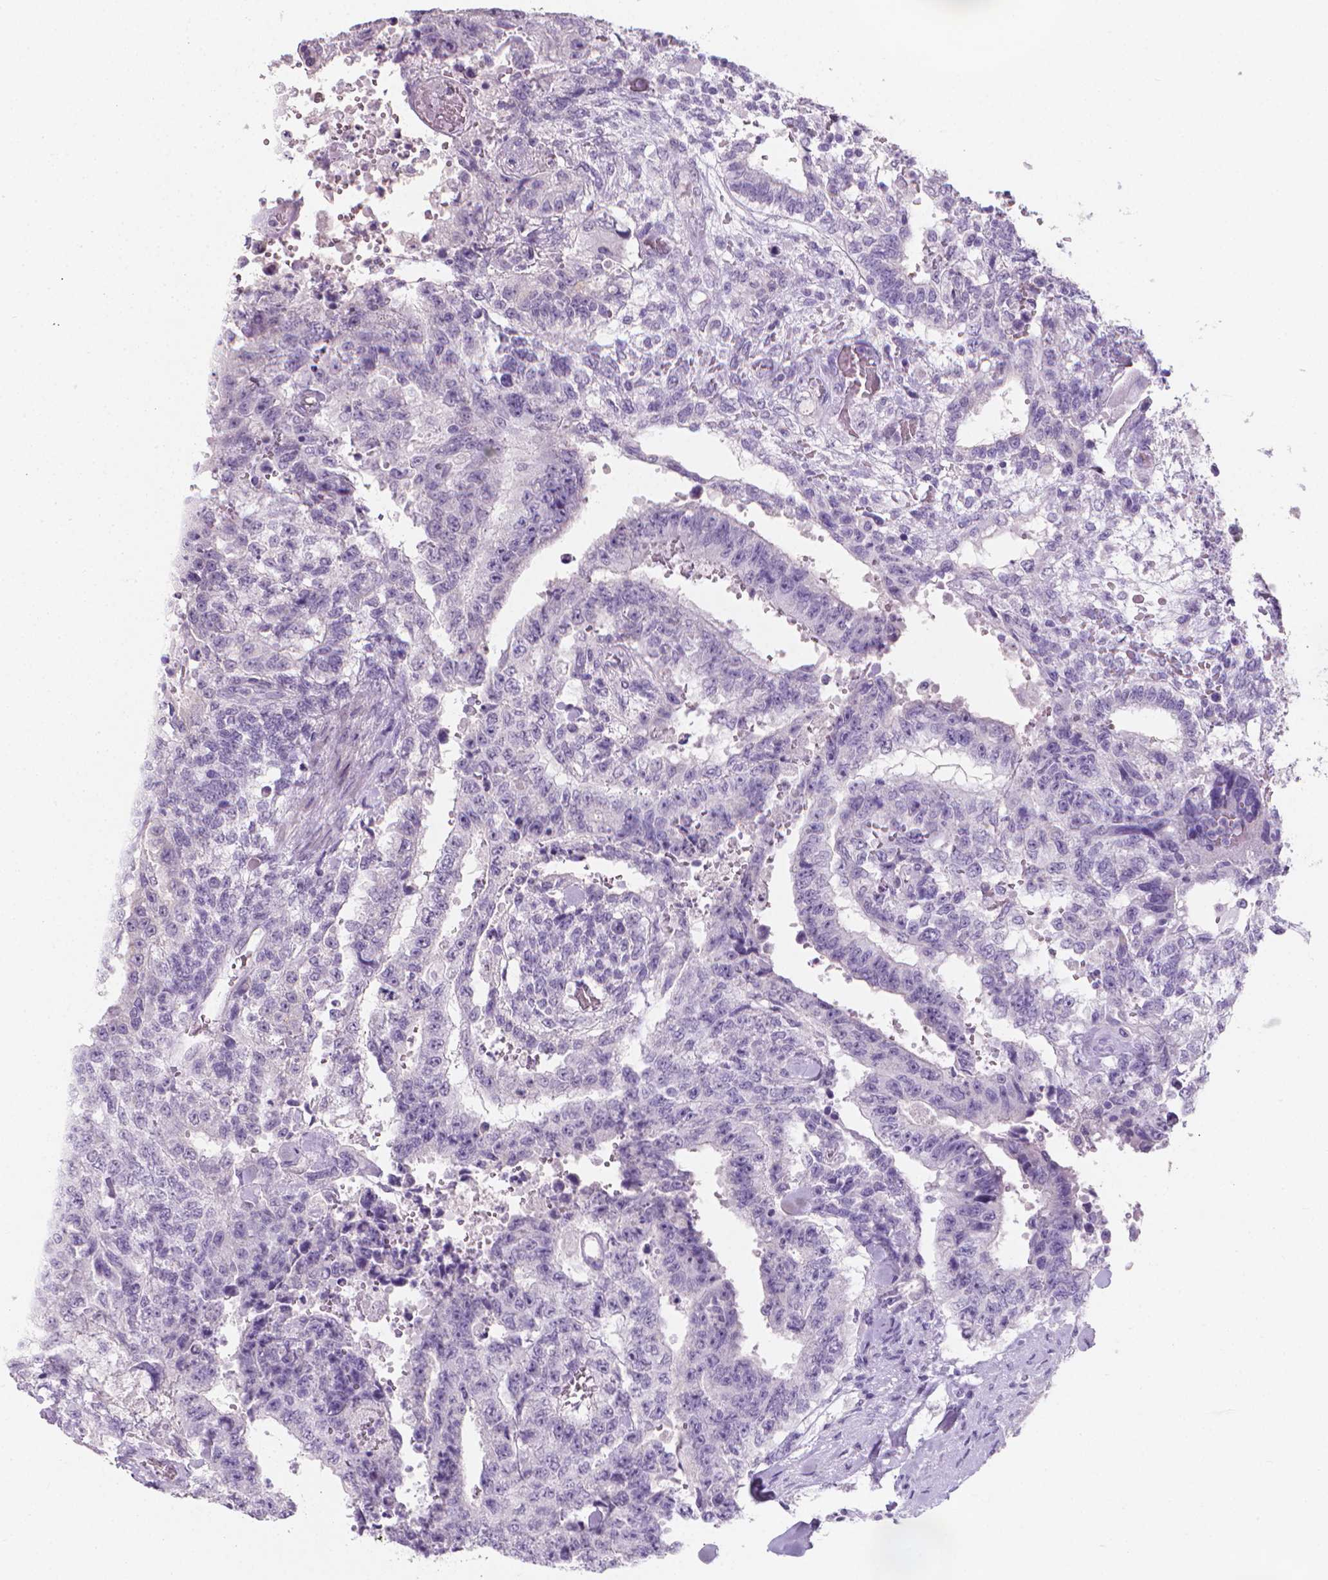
{"staining": {"intensity": "negative", "quantity": "none", "location": "none"}, "tissue": "testis cancer", "cell_type": "Tumor cells", "image_type": "cancer", "snomed": [{"axis": "morphology", "description": "Carcinoma, Embryonal, NOS"}, {"axis": "topography", "description": "Testis"}], "caption": "A photomicrograph of human testis embryonal carcinoma is negative for staining in tumor cells. (DAB (3,3'-diaminobenzidine) immunohistochemistry (IHC), high magnification).", "gene": "XPNPEP2", "patient": {"sex": "male", "age": 24}}